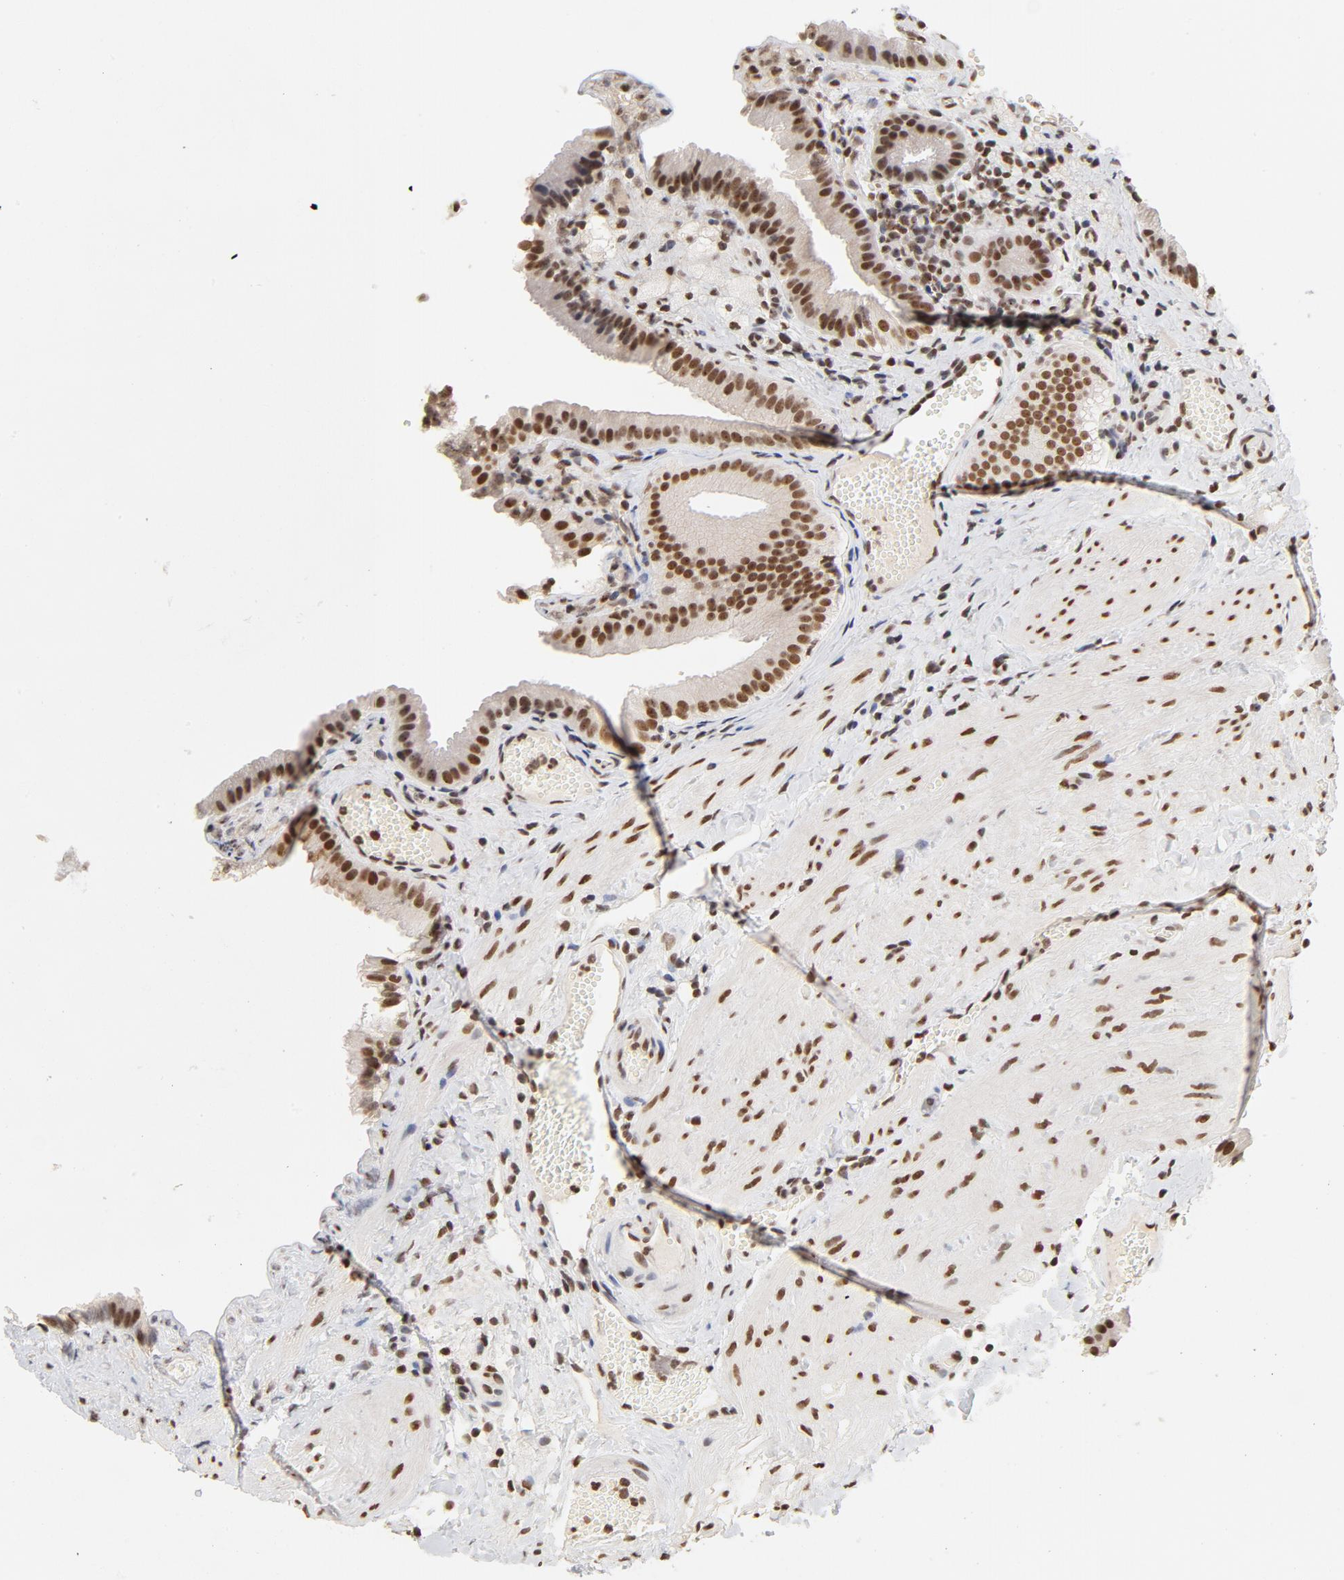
{"staining": {"intensity": "strong", "quantity": ">75%", "location": "nuclear"}, "tissue": "gallbladder", "cell_type": "Glandular cells", "image_type": "normal", "snomed": [{"axis": "morphology", "description": "Normal tissue, NOS"}, {"axis": "topography", "description": "Gallbladder"}], "caption": "About >75% of glandular cells in unremarkable gallbladder show strong nuclear protein positivity as visualized by brown immunohistochemical staining.", "gene": "TP53BP1", "patient": {"sex": "female", "age": 24}}